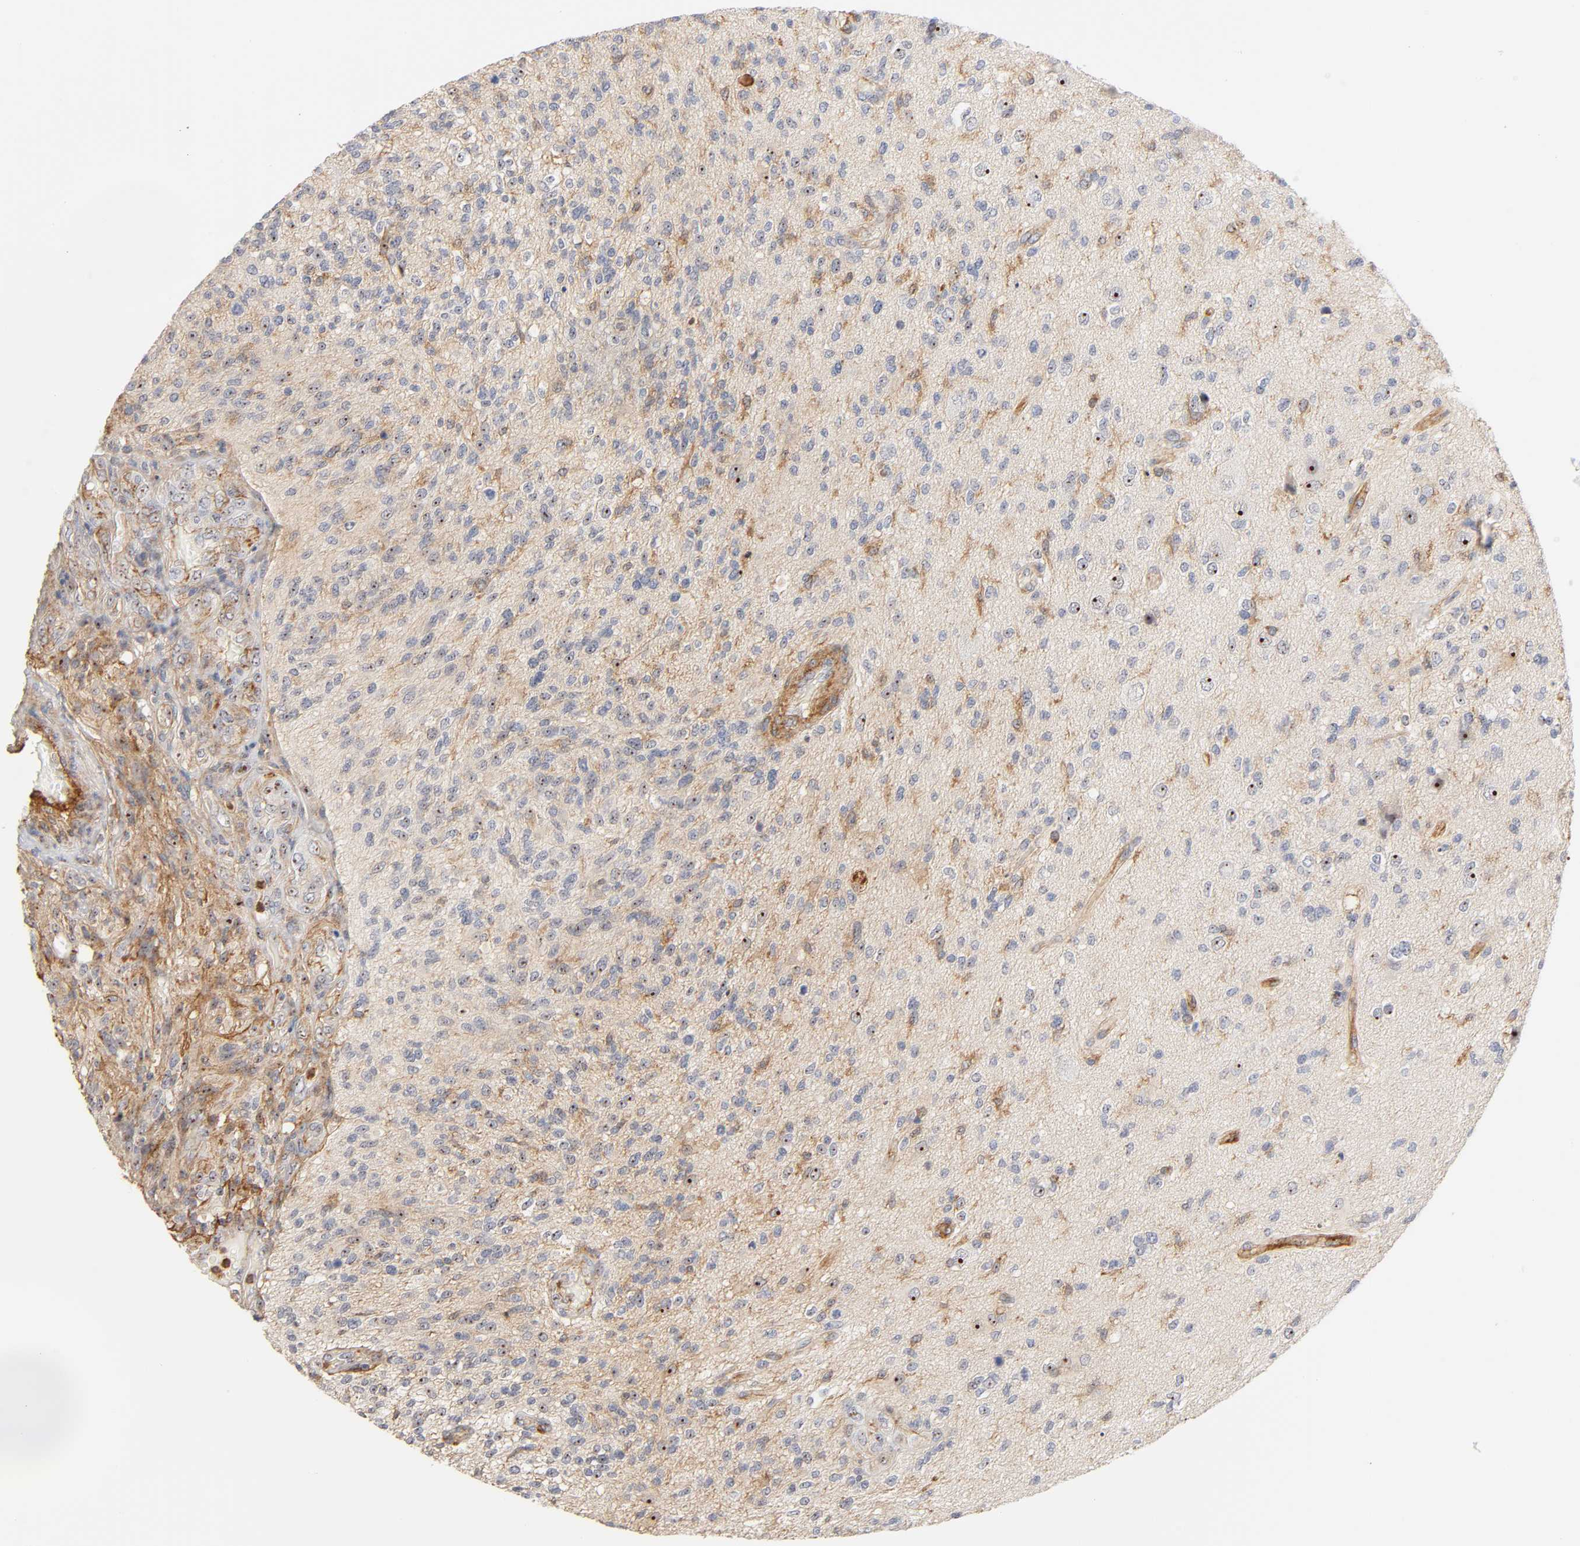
{"staining": {"intensity": "strong", "quantity": "25%-75%", "location": "cytoplasmic/membranous,nuclear"}, "tissue": "glioma", "cell_type": "Tumor cells", "image_type": "cancer", "snomed": [{"axis": "morphology", "description": "Normal tissue, NOS"}, {"axis": "morphology", "description": "Glioma, malignant, High grade"}, {"axis": "topography", "description": "Cerebral cortex"}], "caption": "DAB immunohistochemical staining of human glioma displays strong cytoplasmic/membranous and nuclear protein staining in approximately 25%-75% of tumor cells. (DAB = brown stain, brightfield microscopy at high magnification).", "gene": "PLD1", "patient": {"sex": "male", "age": 75}}